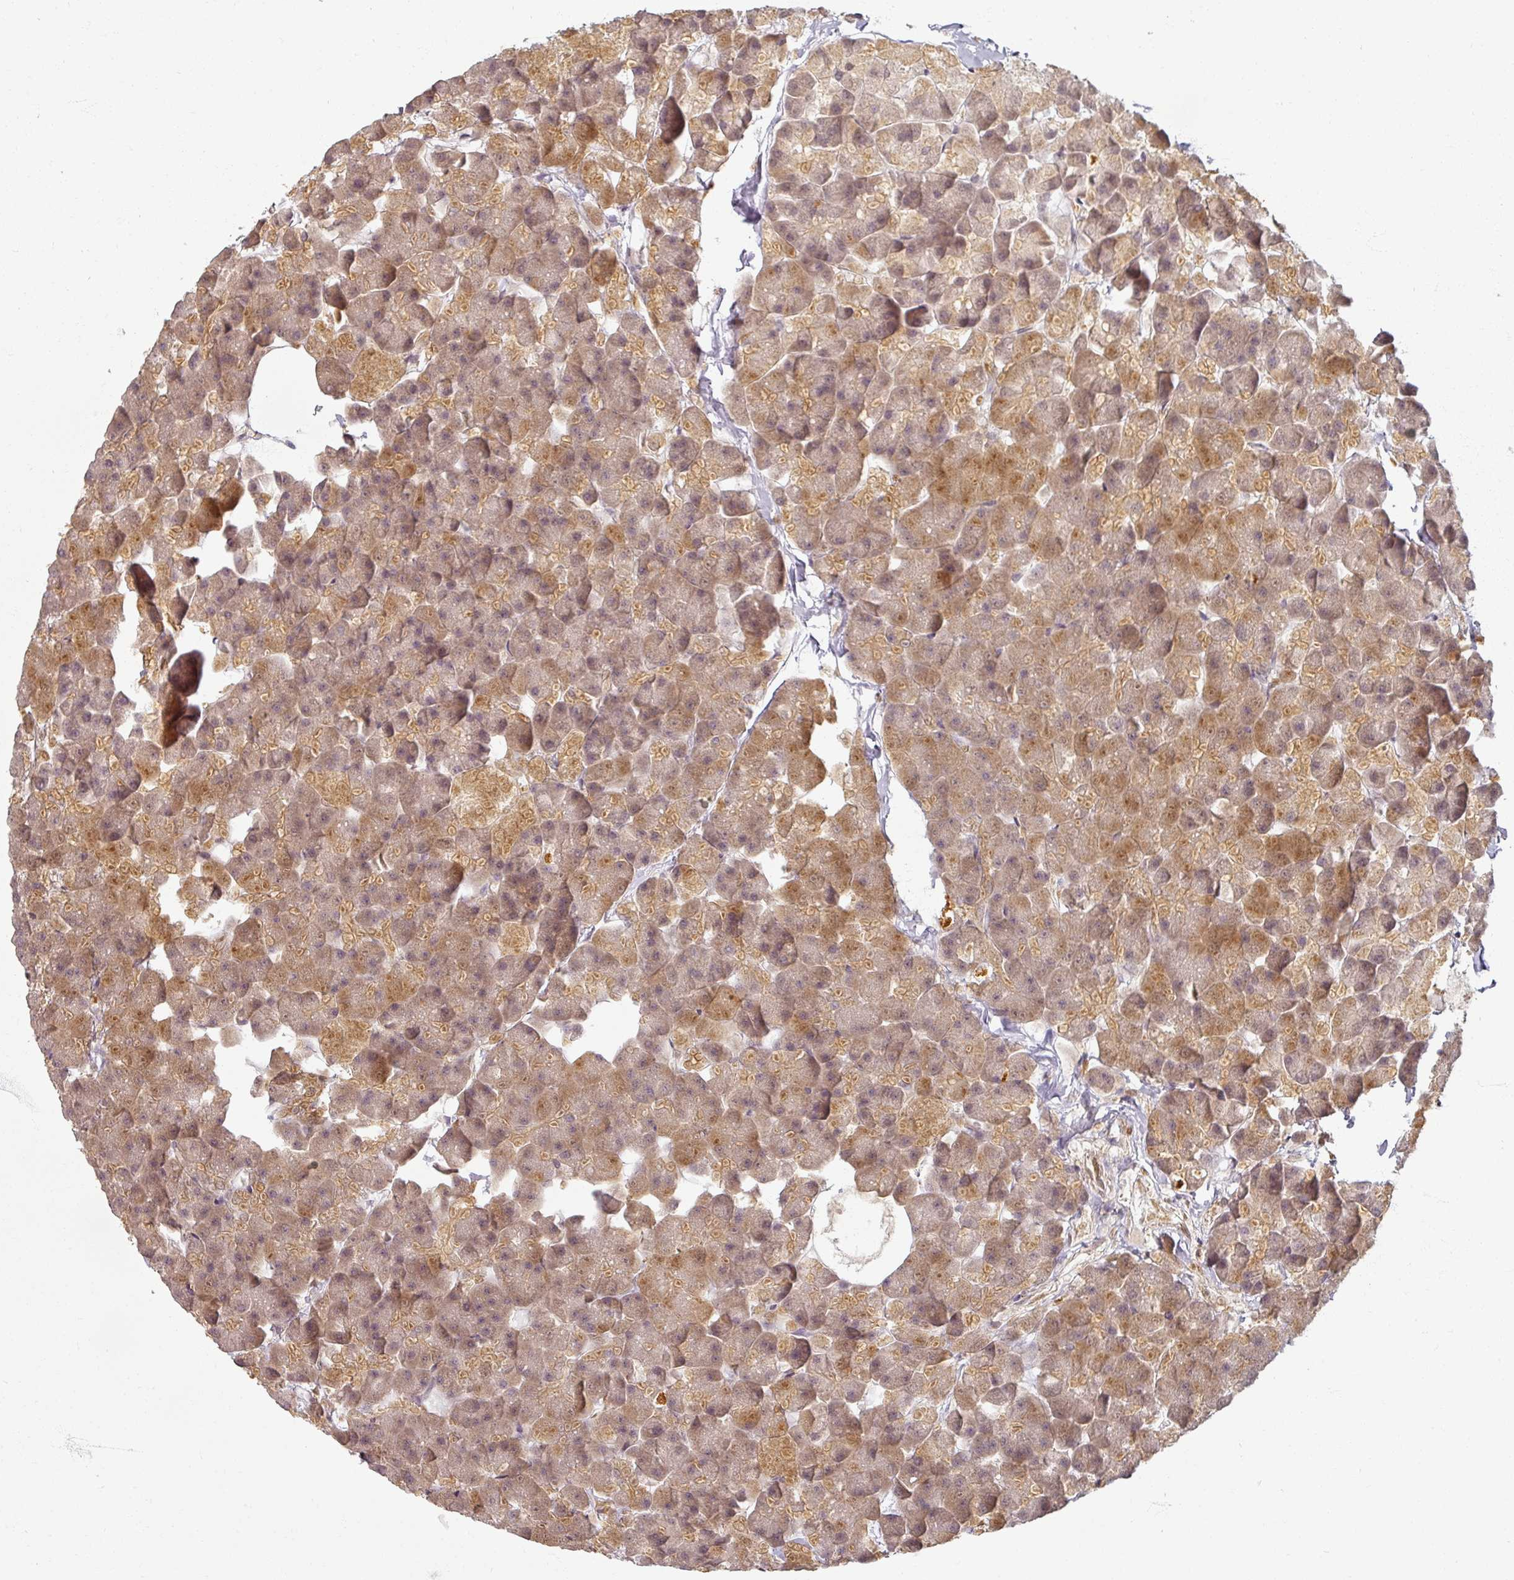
{"staining": {"intensity": "moderate", "quantity": "25%-75%", "location": "cytoplasmic/membranous,nuclear"}, "tissue": "pancreas", "cell_type": "Exocrine glandular cells", "image_type": "normal", "snomed": [{"axis": "morphology", "description": "Normal tissue, NOS"}, {"axis": "topography", "description": "Pancreas"}], "caption": "Immunohistochemistry (IHC) photomicrograph of normal pancreas stained for a protein (brown), which displays medium levels of moderate cytoplasmic/membranous,nuclear positivity in about 25%-75% of exocrine glandular cells.", "gene": "POLR2G", "patient": {"sex": "male", "age": 35}}